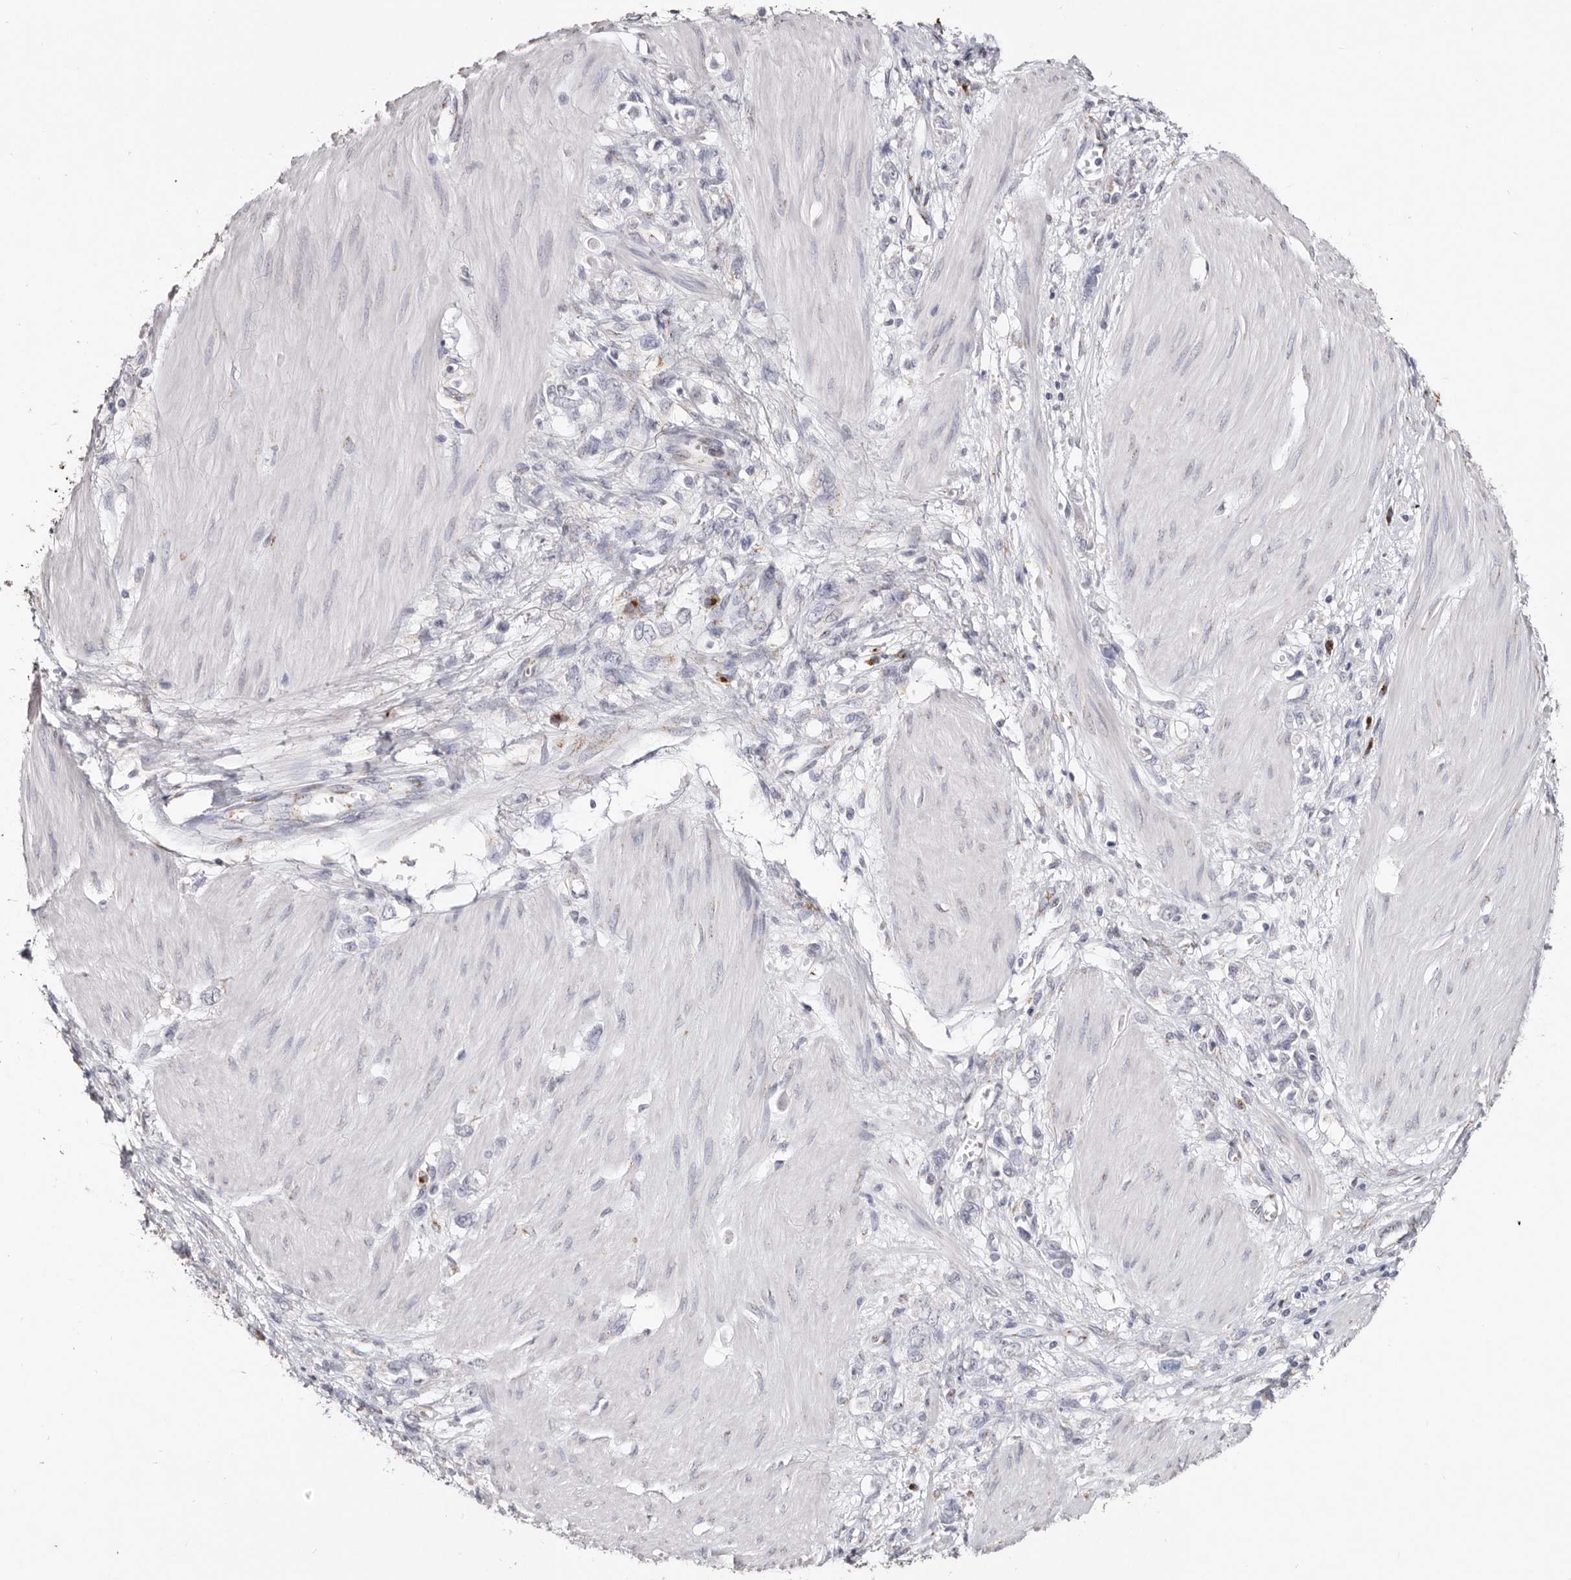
{"staining": {"intensity": "negative", "quantity": "none", "location": "none"}, "tissue": "stomach cancer", "cell_type": "Tumor cells", "image_type": "cancer", "snomed": [{"axis": "morphology", "description": "Adenocarcinoma, NOS"}, {"axis": "topography", "description": "Stomach"}], "caption": "This is an immunohistochemistry histopathology image of adenocarcinoma (stomach). There is no positivity in tumor cells.", "gene": "LGALS7B", "patient": {"sex": "female", "age": 76}}